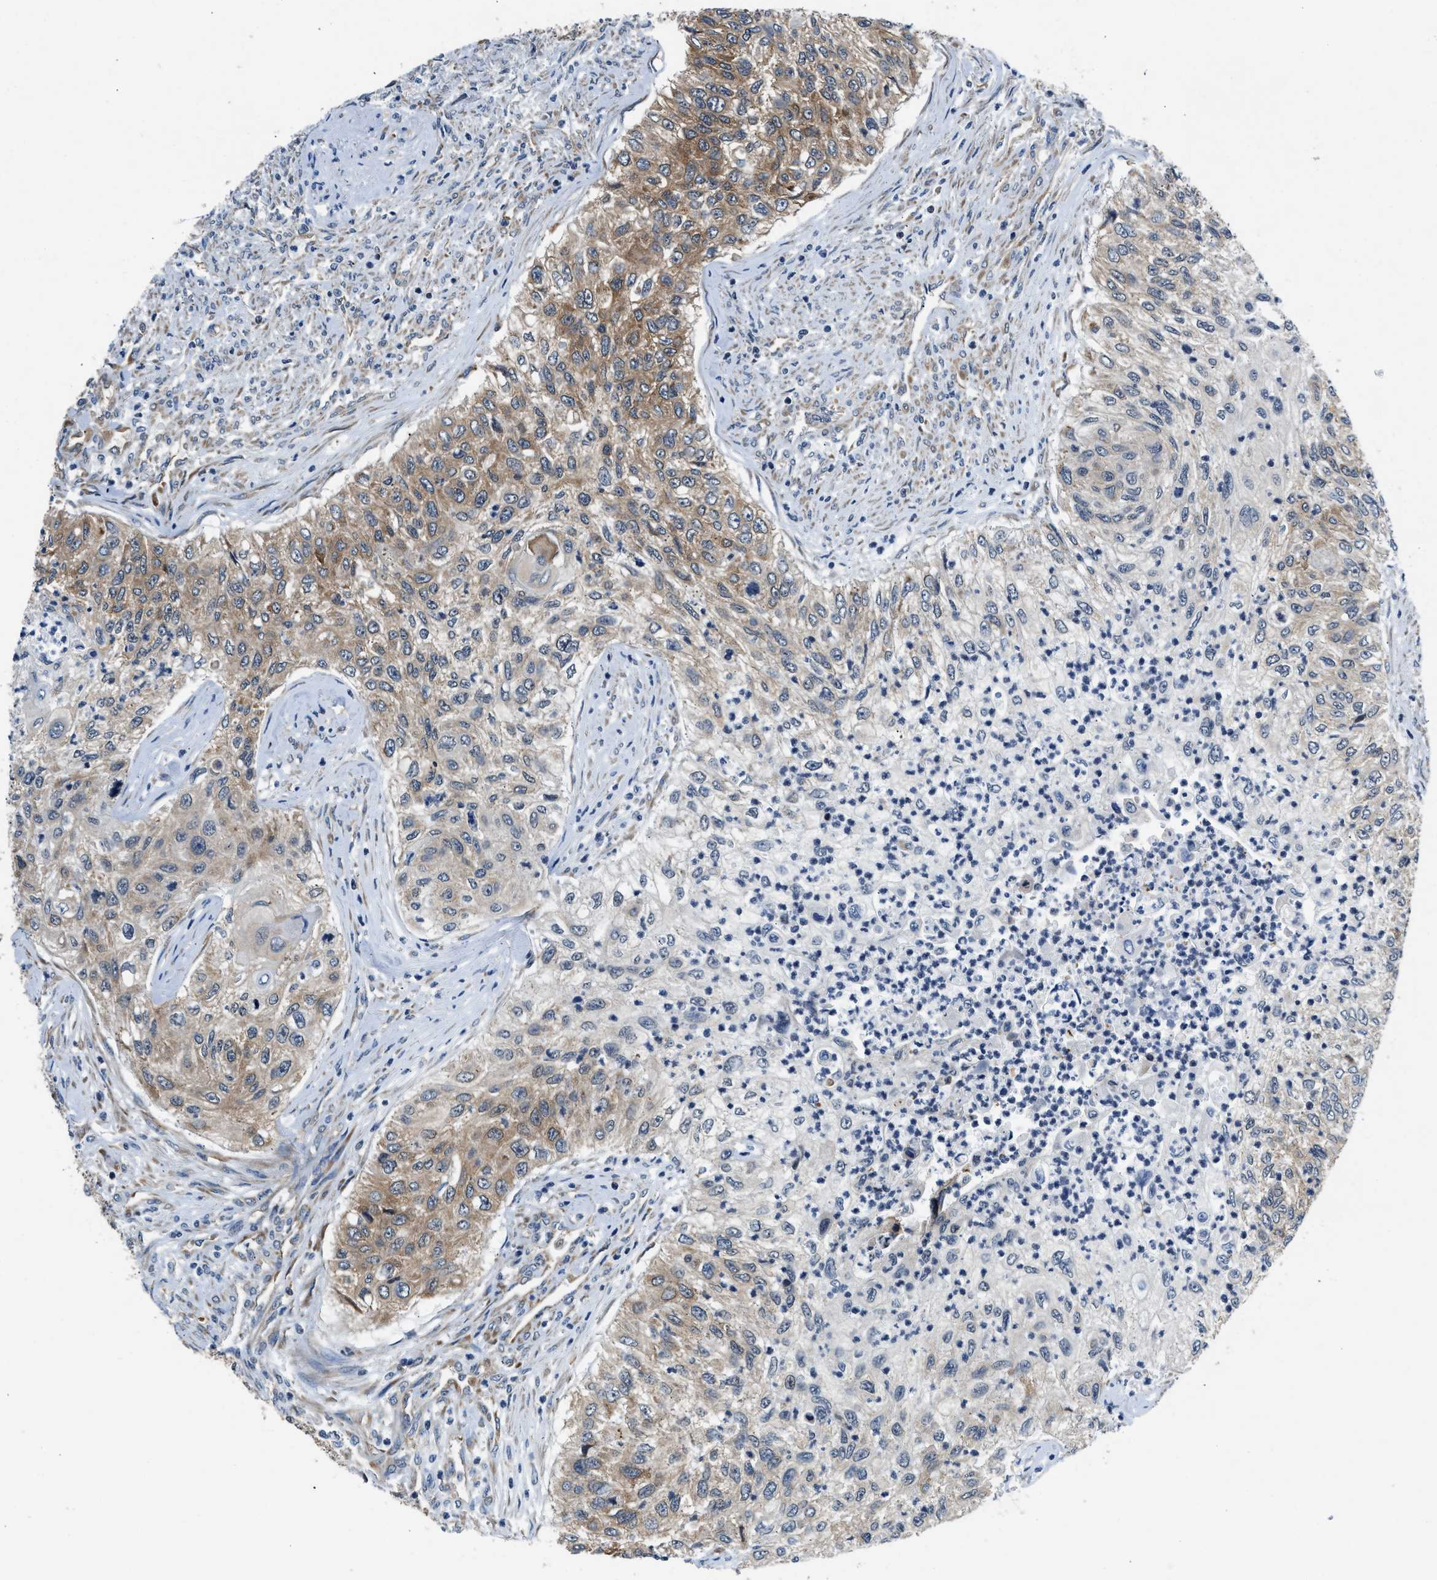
{"staining": {"intensity": "moderate", "quantity": "25%-75%", "location": "cytoplasmic/membranous"}, "tissue": "urothelial cancer", "cell_type": "Tumor cells", "image_type": "cancer", "snomed": [{"axis": "morphology", "description": "Urothelial carcinoma, High grade"}, {"axis": "topography", "description": "Urinary bladder"}], "caption": "Urothelial cancer tissue exhibits moderate cytoplasmic/membranous staining in about 25%-75% of tumor cells", "gene": "PA2G4", "patient": {"sex": "female", "age": 60}}